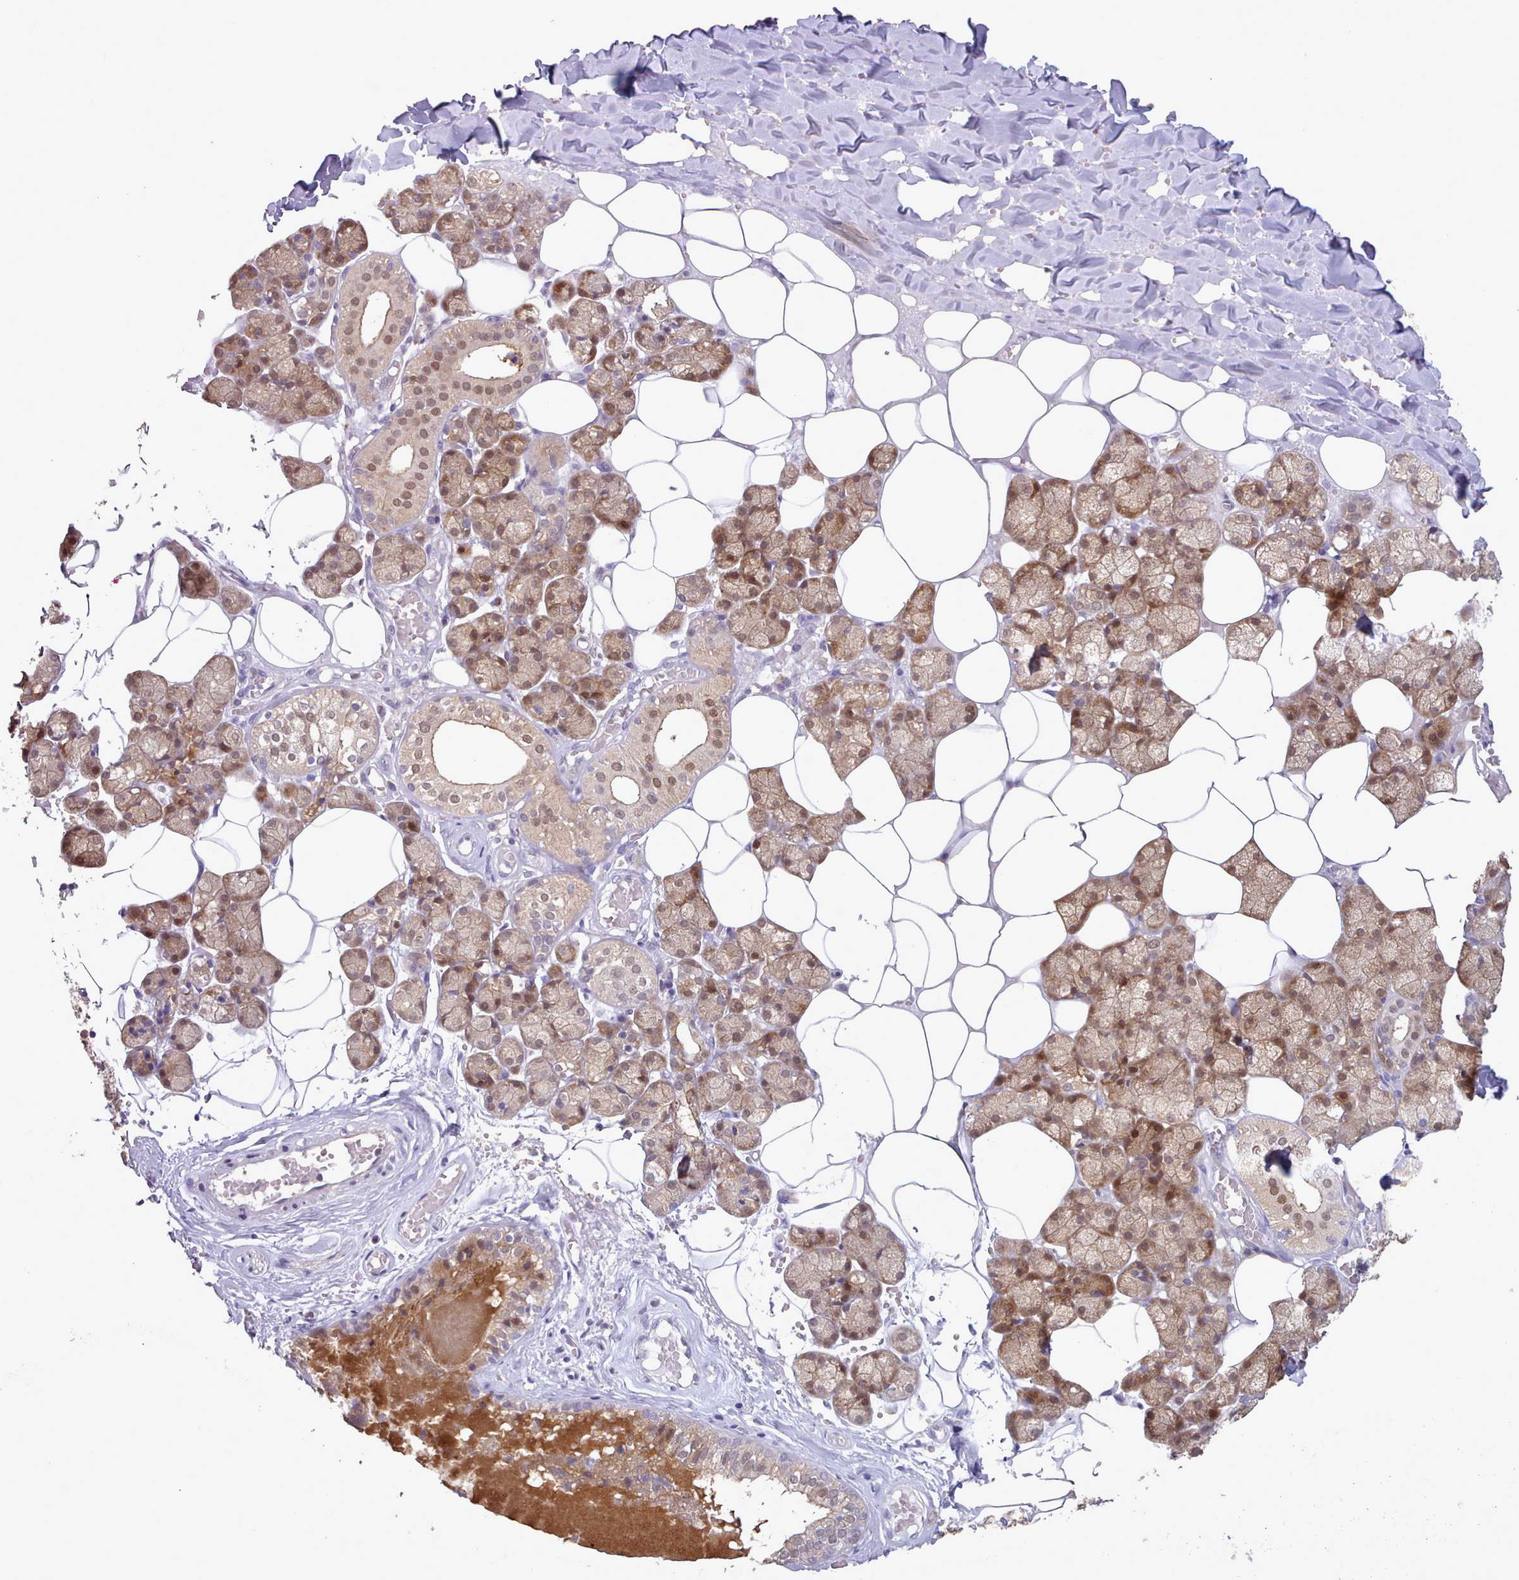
{"staining": {"intensity": "moderate", "quantity": ">75%", "location": "cytoplasmic/membranous,nuclear"}, "tissue": "salivary gland", "cell_type": "Glandular cells", "image_type": "normal", "snomed": [{"axis": "morphology", "description": "Normal tissue, NOS"}, {"axis": "topography", "description": "Salivary gland"}], "caption": "Protein analysis of normal salivary gland reveals moderate cytoplasmic/membranous,nuclear expression in approximately >75% of glandular cells. (IHC, brightfield microscopy, high magnification).", "gene": "CES3", "patient": {"sex": "male", "age": 62}}